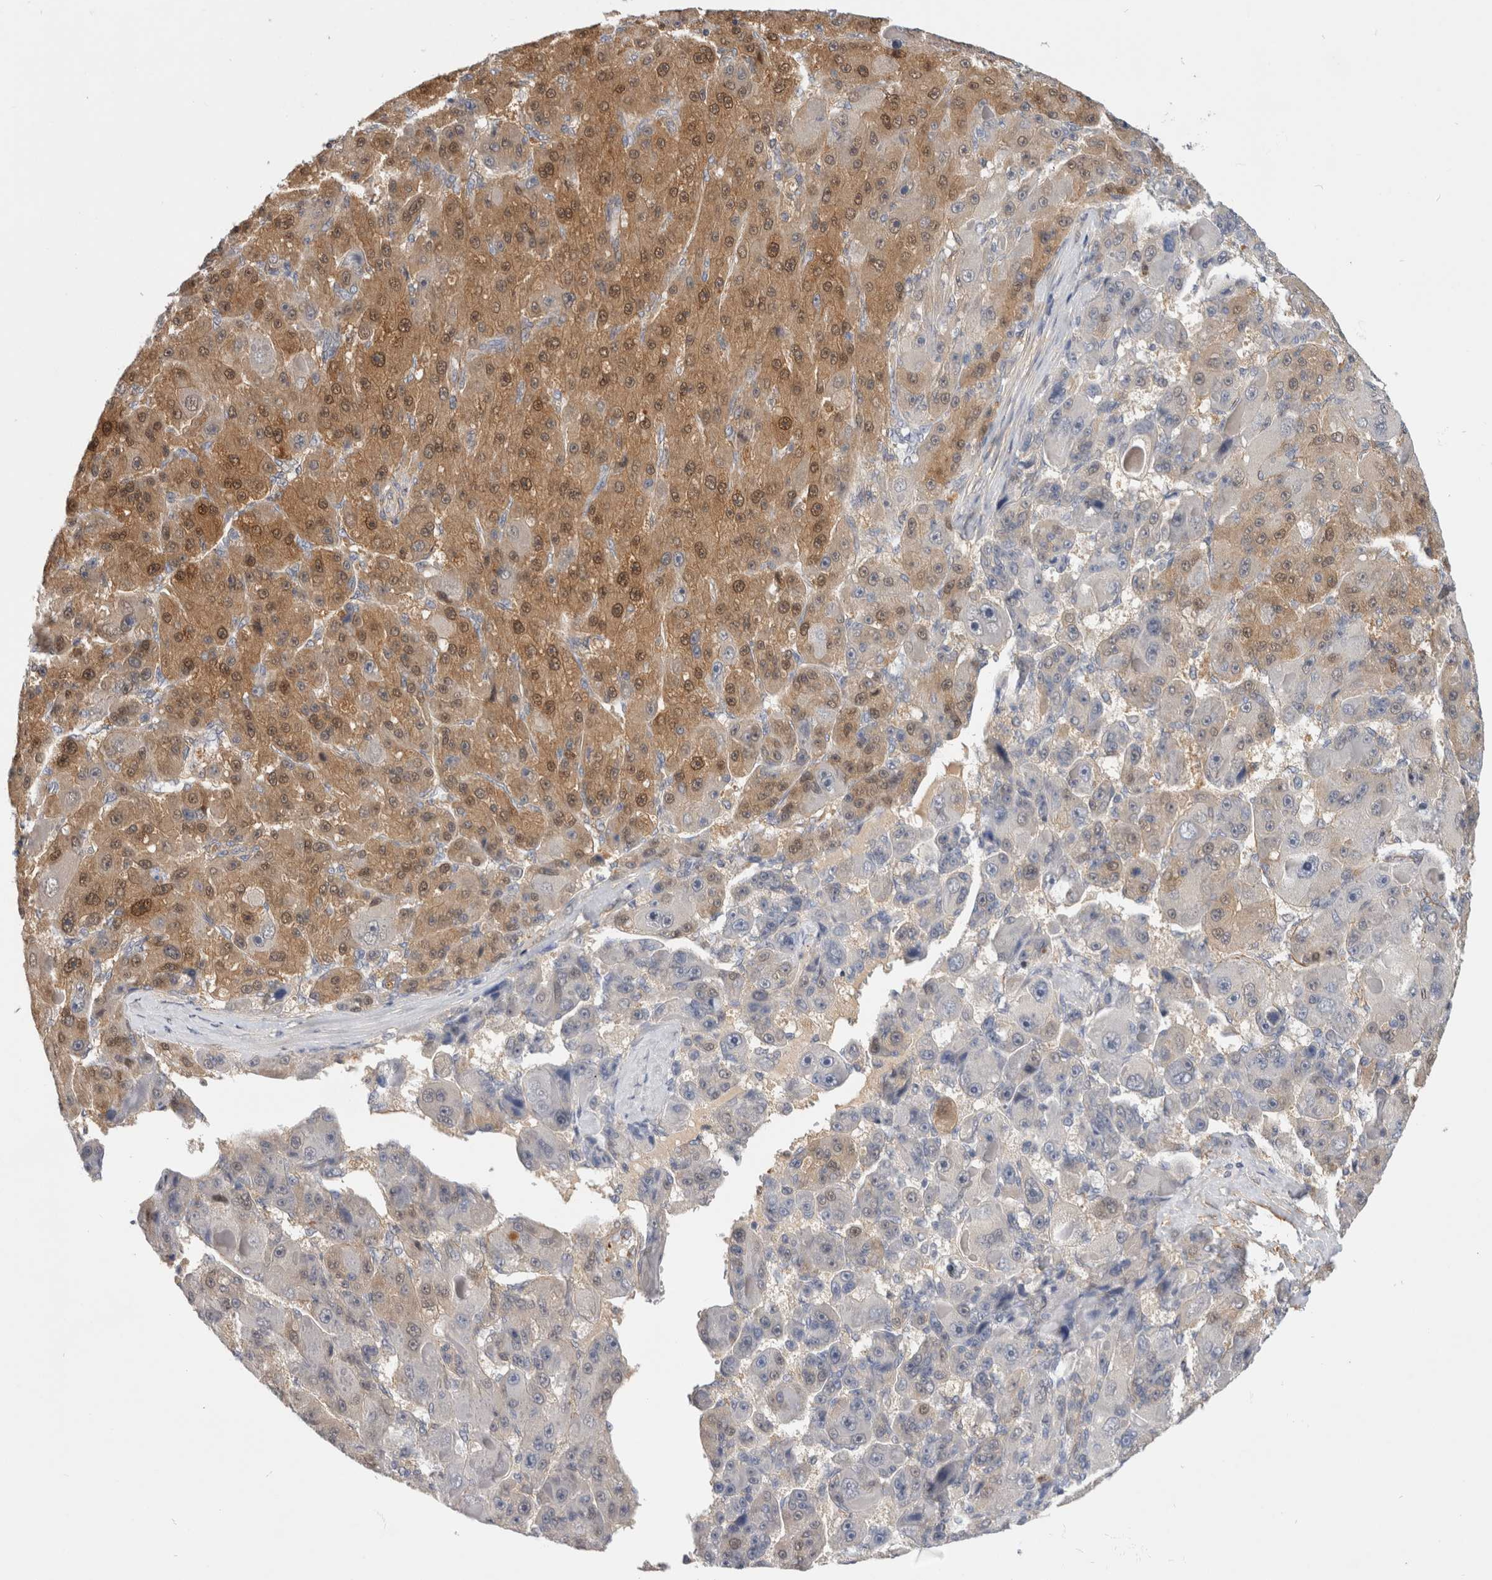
{"staining": {"intensity": "moderate", "quantity": "25%-75%", "location": "cytoplasmic/membranous,nuclear"}, "tissue": "liver cancer", "cell_type": "Tumor cells", "image_type": "cancer", "snomed": [{"axis": "morphology", "description": "Carcinoma, Hepatocellular, NOS"}, {"axis": "topography", "description": "Liver"}], "caption": "Immunohistochemical staining of liver cancer (hepatocellular carcinoma) demonstrates medium levels of moderate cytoplasmic/membranous and nuclear protein staining in about 25%-75% of tumor cells. Using DAB (brown) and hematoxylin (blue) stains, captured at high magnification using brightfield microscopy.", "gene": "PGM1", "patient": {"sex": "male", "age": 76}}